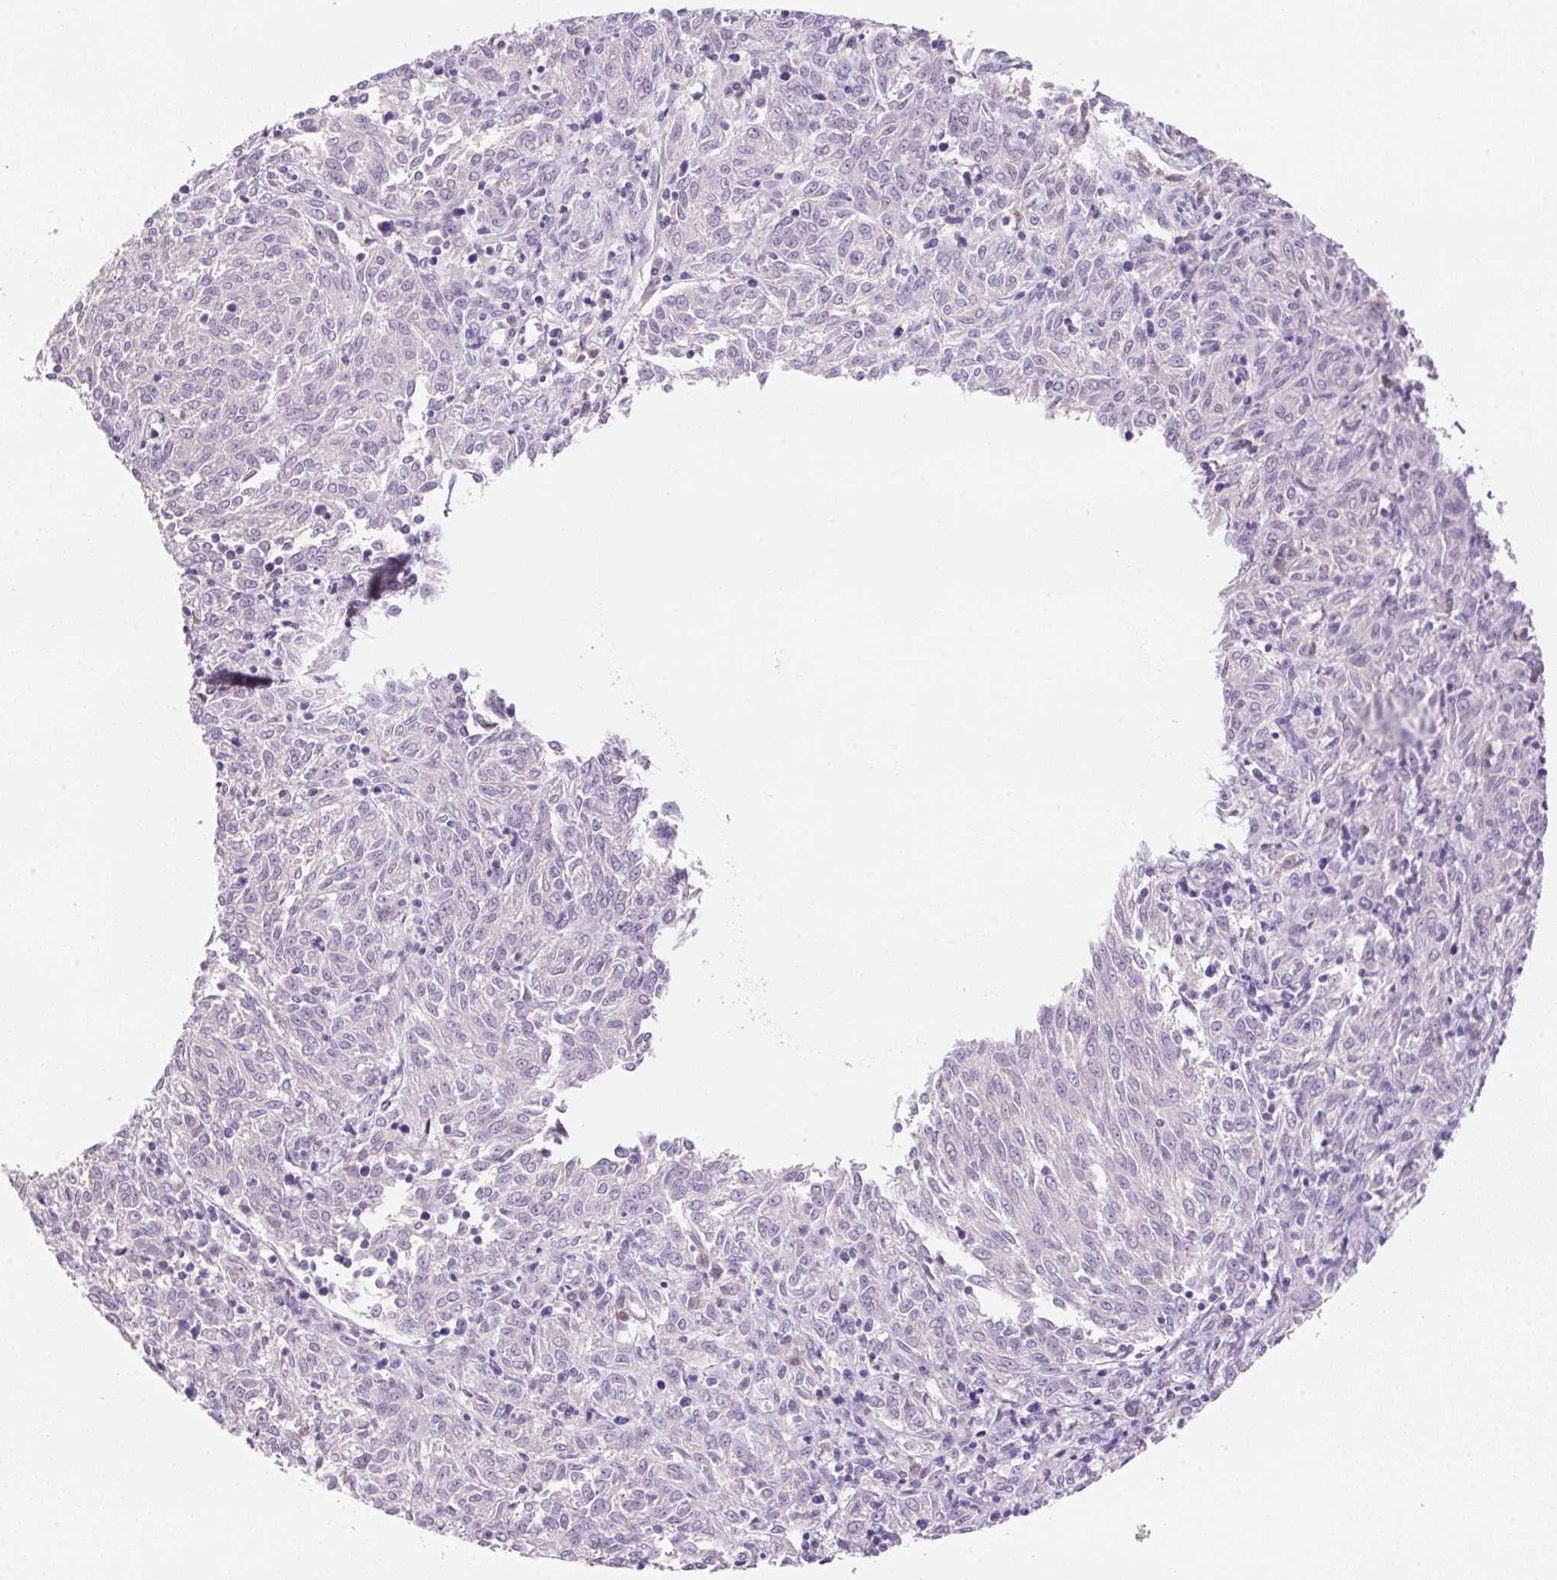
{"staining": {"intensity": "negative", "quantity": "none", "location": "none"}, "tissue": "melanoma", "cell_type": "Tumor cells", "image_type": "cancer", "snomed": [{"axis": "morphology", "description": "Malignant melanoma, NOS"}, {"axis": "topography", "description": "Skin"}], "caption": "There is no significant positivity in tumor cells of melanoma.", "gene": "TDRD15", "patient": {"sex": "female", "age": 72}}